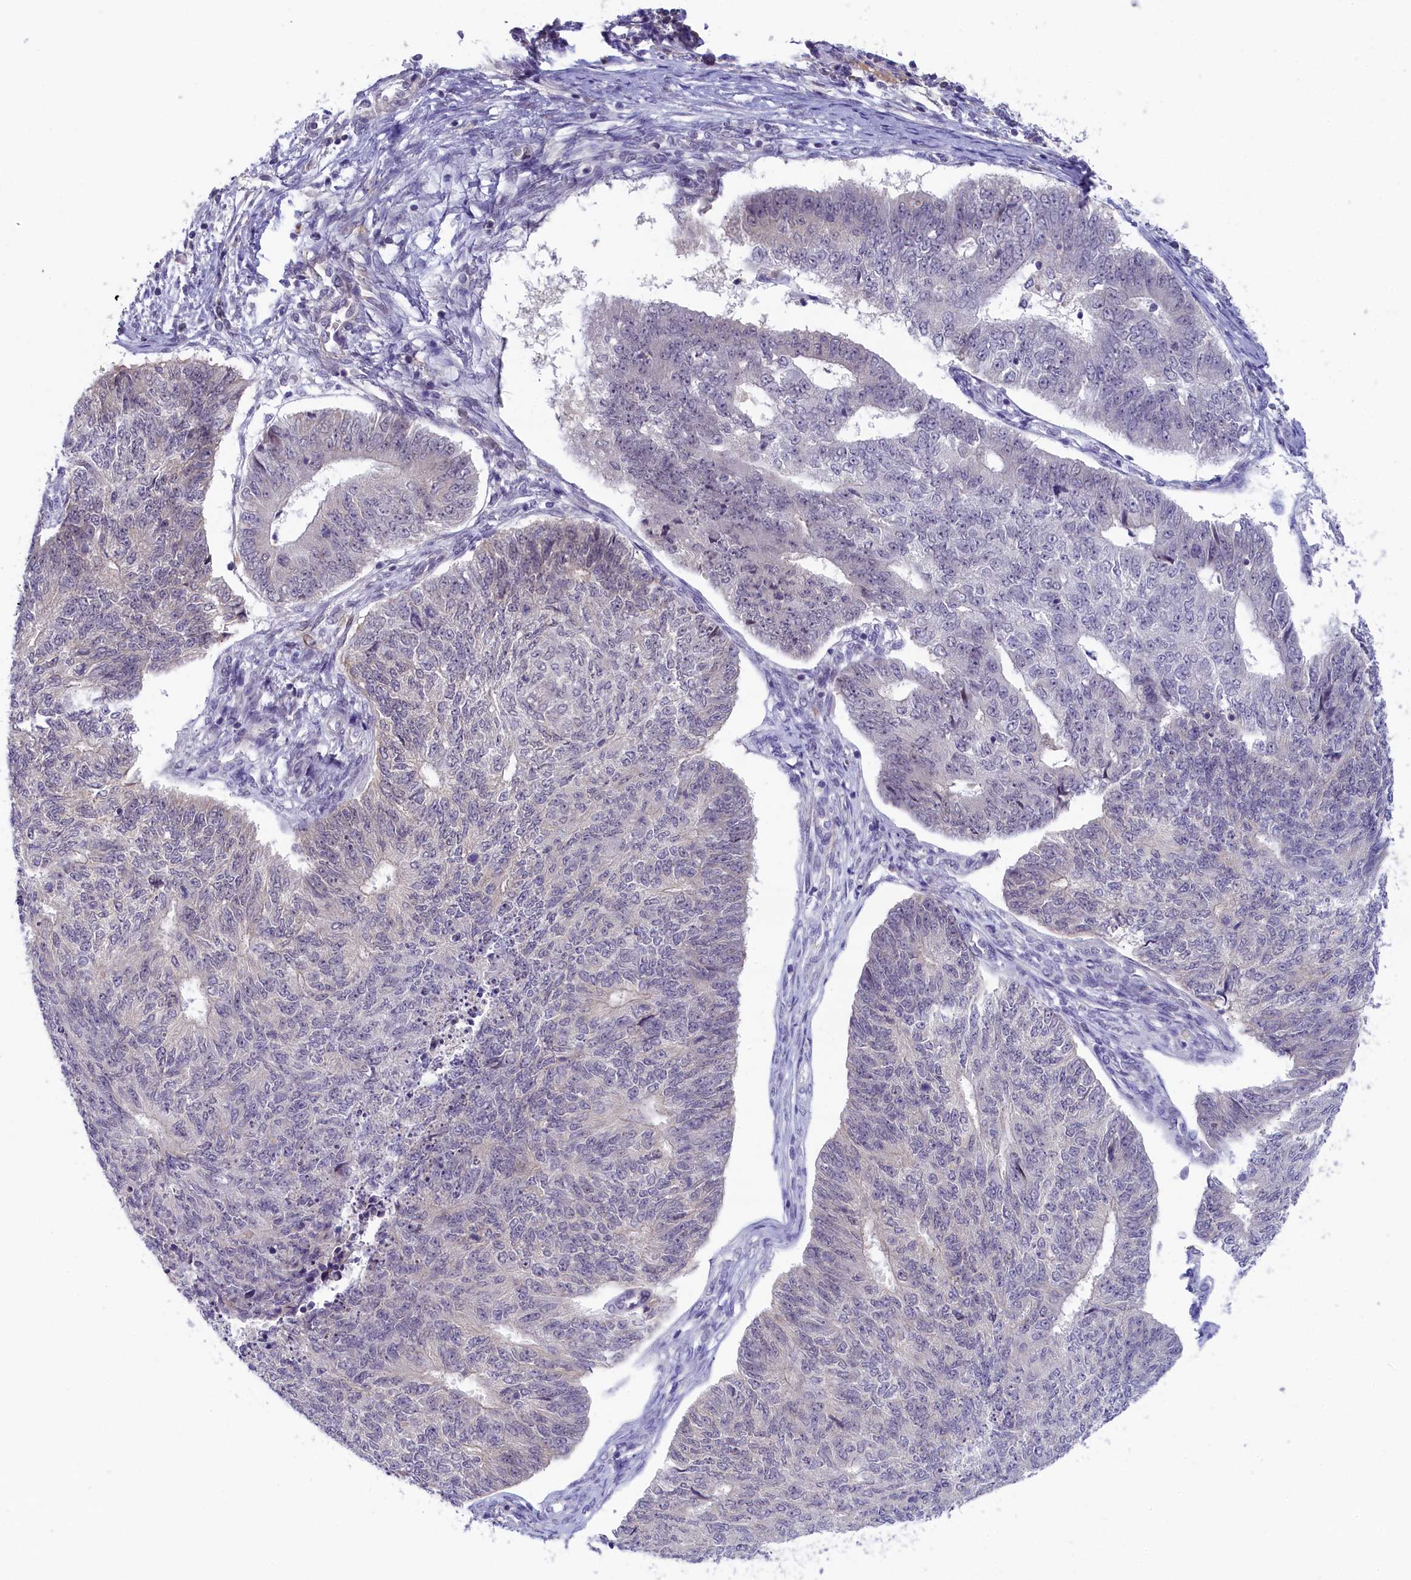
{"staining": {"intensity": "negative", "quantity": "none", "location": "none"}, "tissue": "endometrial cancer", "cell_type": "Tumor cells", "image_type": "cancer", "snomed": [{"axis": "morphology", "description": "Adenocarcinoma, NOS"}, {"axis": "topography", "description": "Endometrium"}], "caption": "A high-resolution histopathology image shows immunohistochemistry staining of endometrial cancer (adenocarcinoma), which displays no significant staining in tumor cells. The staining was performed using DAB (3,3'-diaminobenzidine) to visualize the protein expression in brown, while the nuclei were stained in blue with hematoxylin (Magnification: 20x).", "gene": "CRAMP1", "patient": {"sex": "female", "age": 32}}